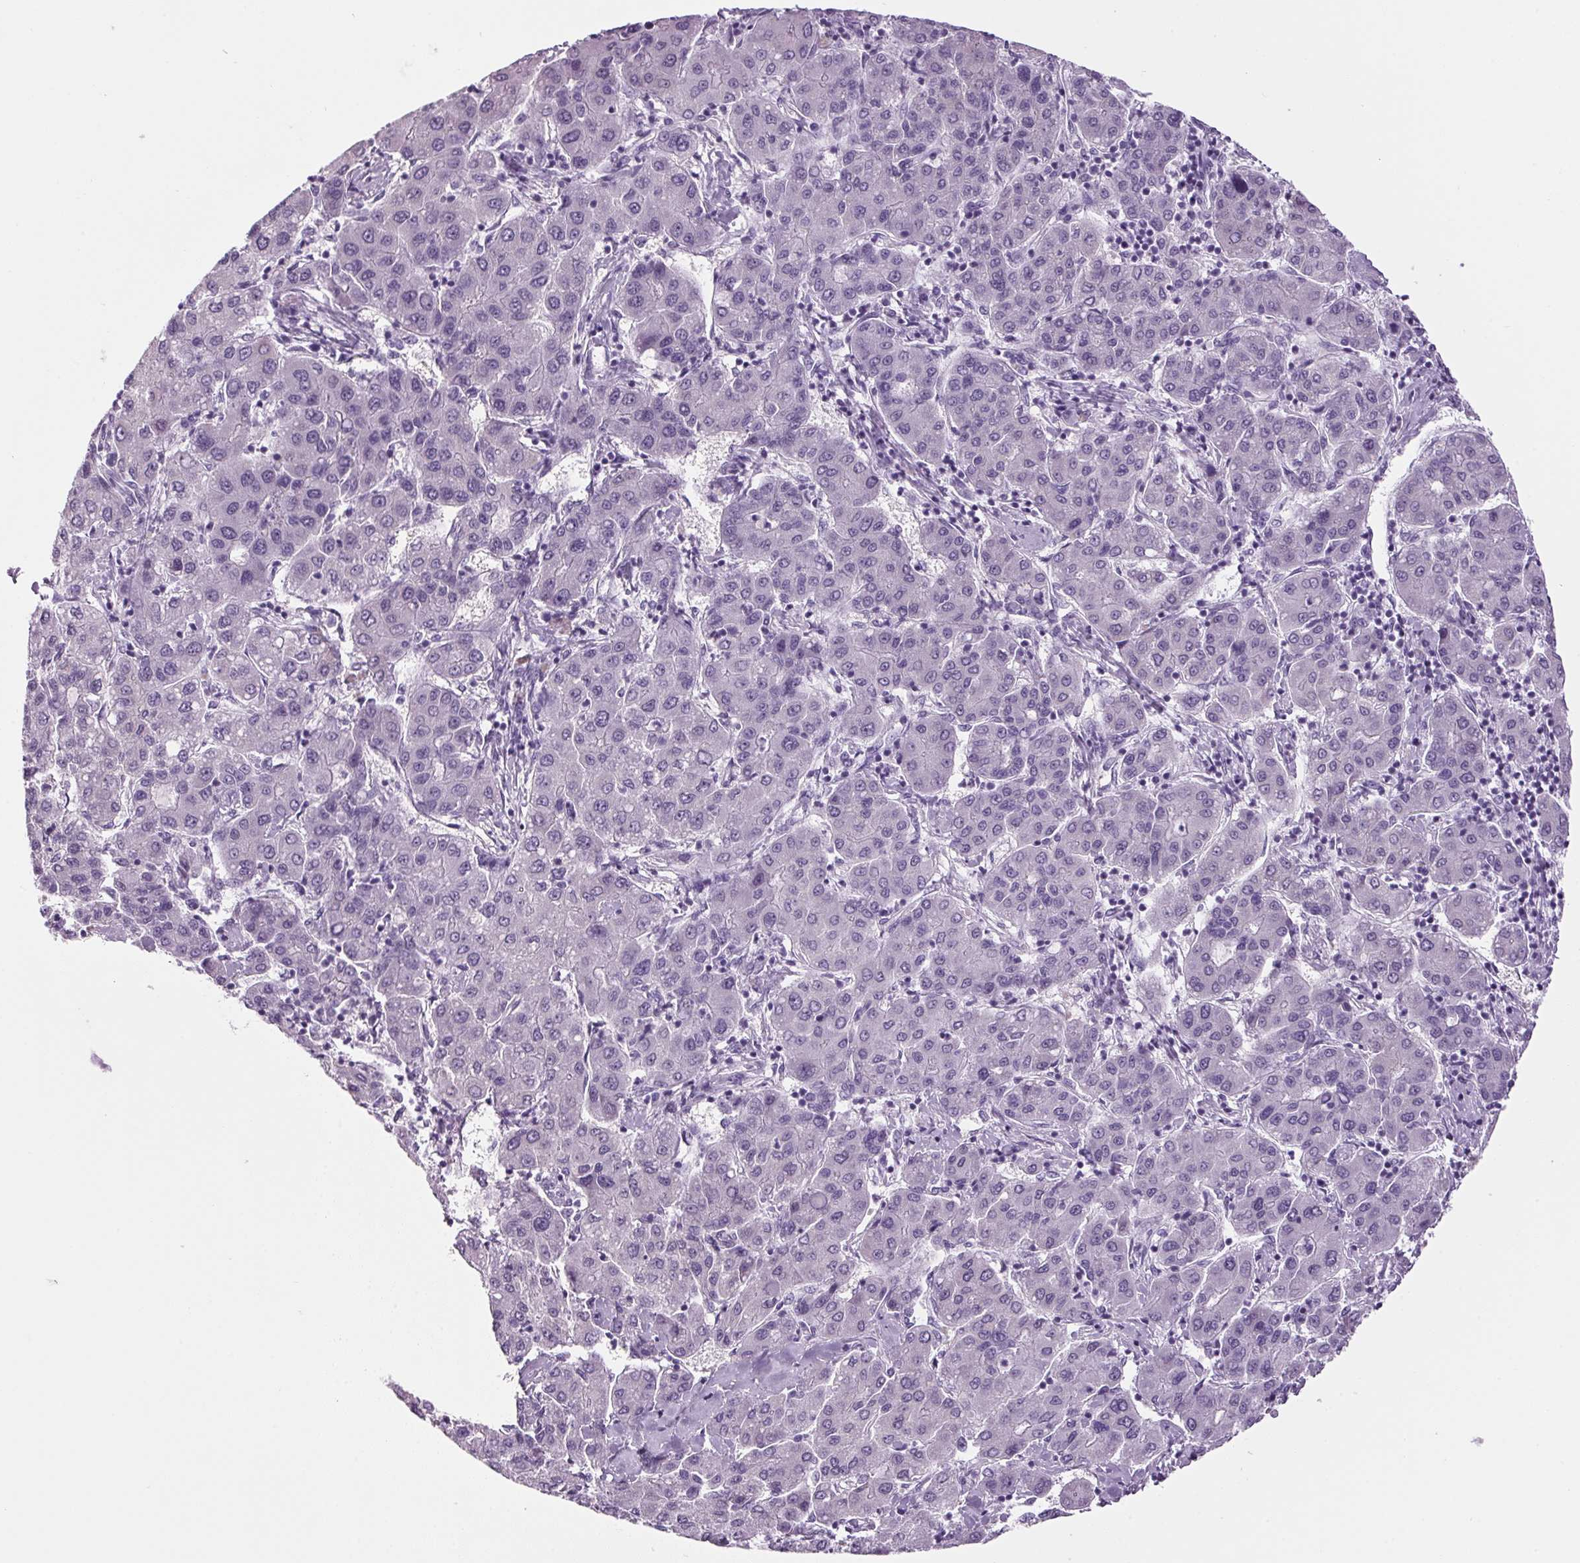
{"staining": {"intensity": "negative", "quantity": "none", "location": "none"}, "tissue": "liver cancer", "cell_type": "Tumor cells", "image_type": "cancer", "snomed": [{"axis": "morphology", "description": "Carcinoma, Hepatocellular, NOS"}, {"axis": "topography", "description": "Liver"}], "caption": "An image of liver cancer (hepatocellular carcinoma) stained for a protein exhibits no brown staining in tumor cells.", "gene": "PPP1R1A", "patient": {"sex": "male", "age": 65}}